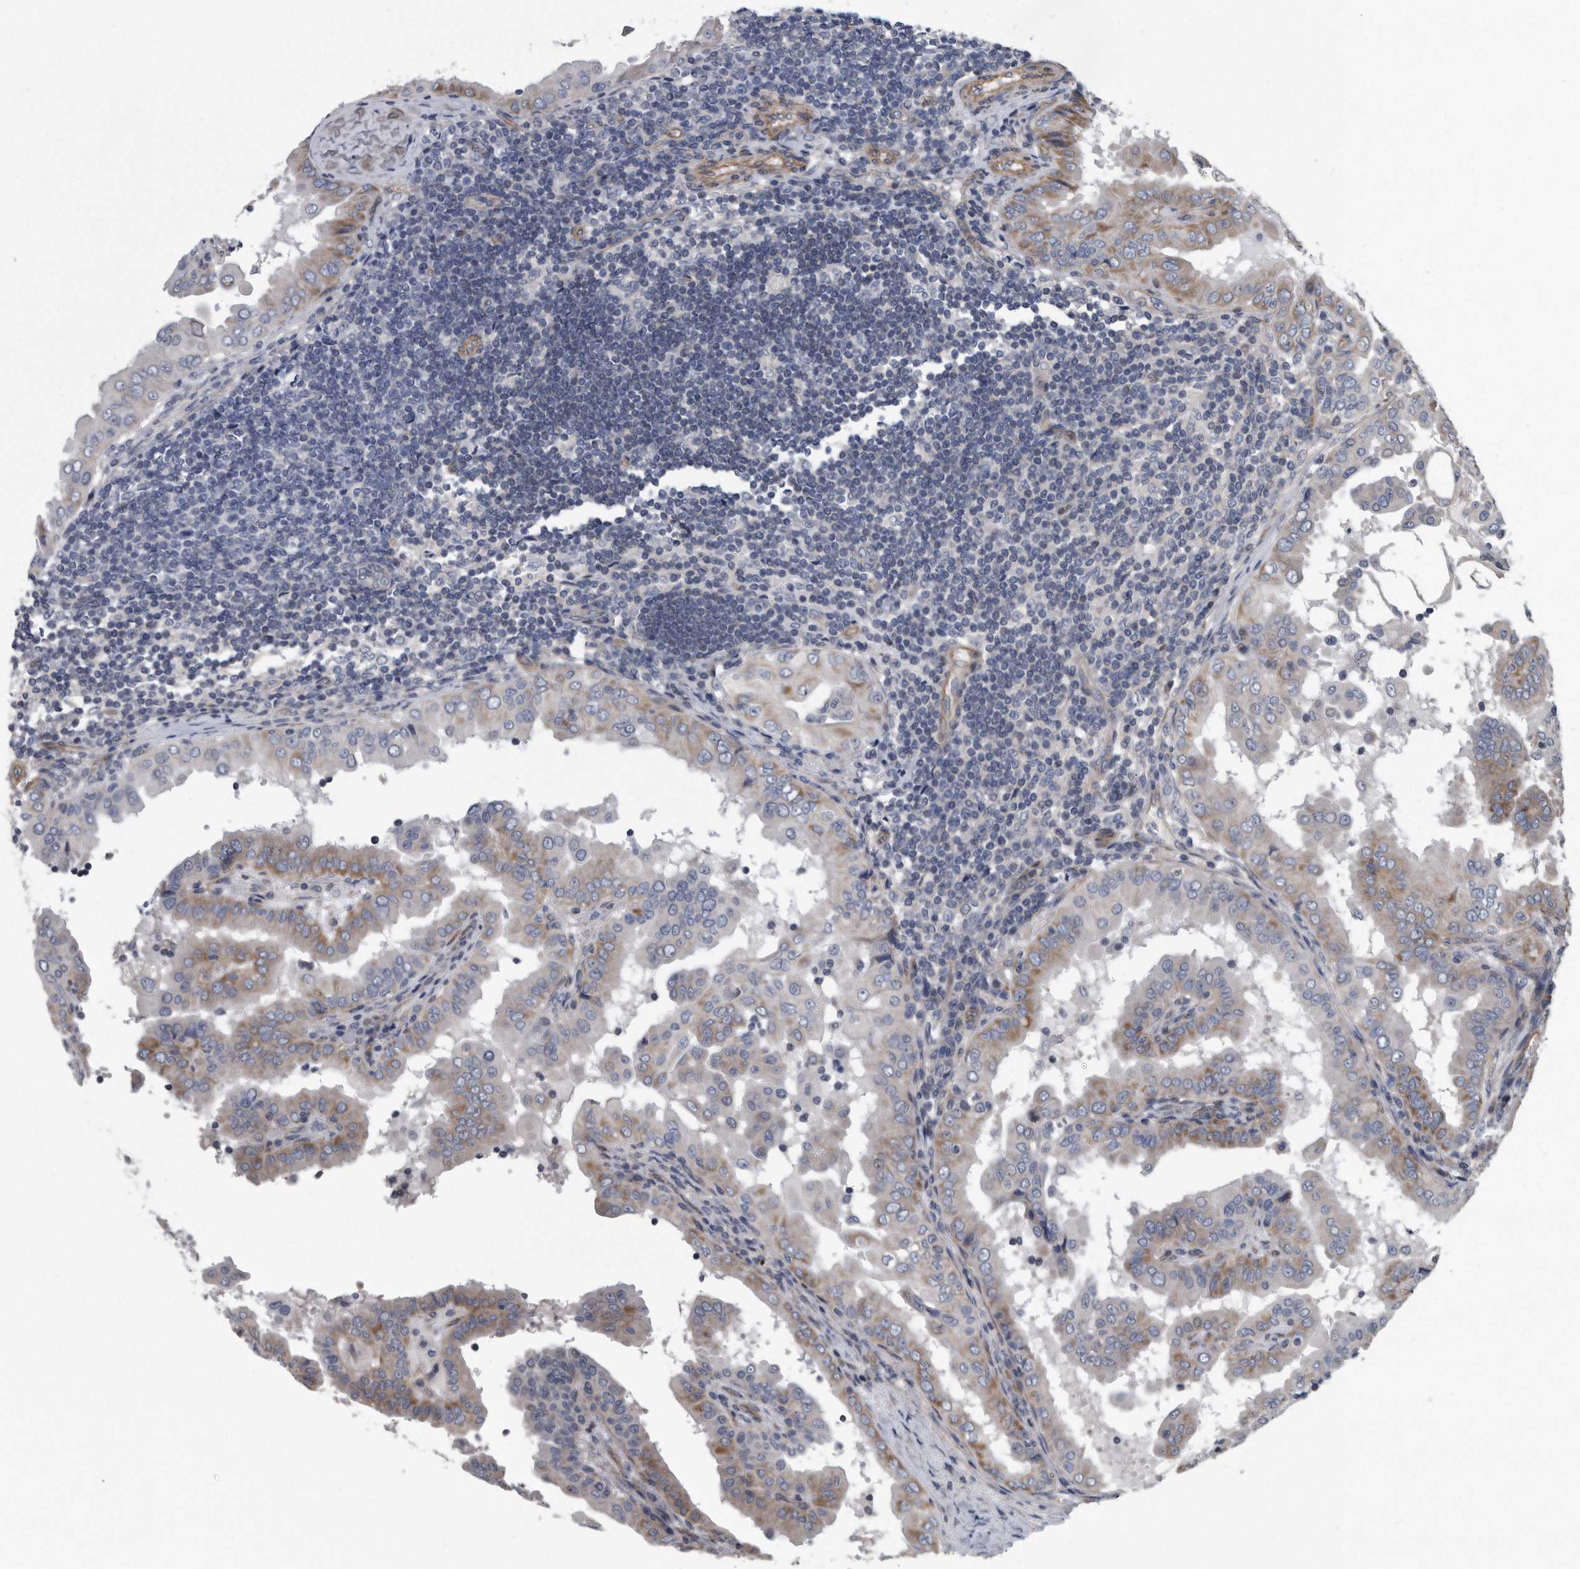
{"staining": {"intensity": "weak", "quantity": "<25%", "location": "cytoplasmic/membranous"}, "tissue": "thyroid cancer", "cell_type": "Tumor cells", "image_type": "cancer", "snomed": [{"axis": "morphology", "description": "Papillary adenocarcinoma, NOS"}, {"axis": "topography", "description": "Thyroid gland"}], "caption": "This is an immunohistochemistry histopathology image of human thyroid papillary adenocarcinoma. There is no expression in tumor cells.", "gene": "ARMCX1", "patient": {"sex": "male", "age": 33}}